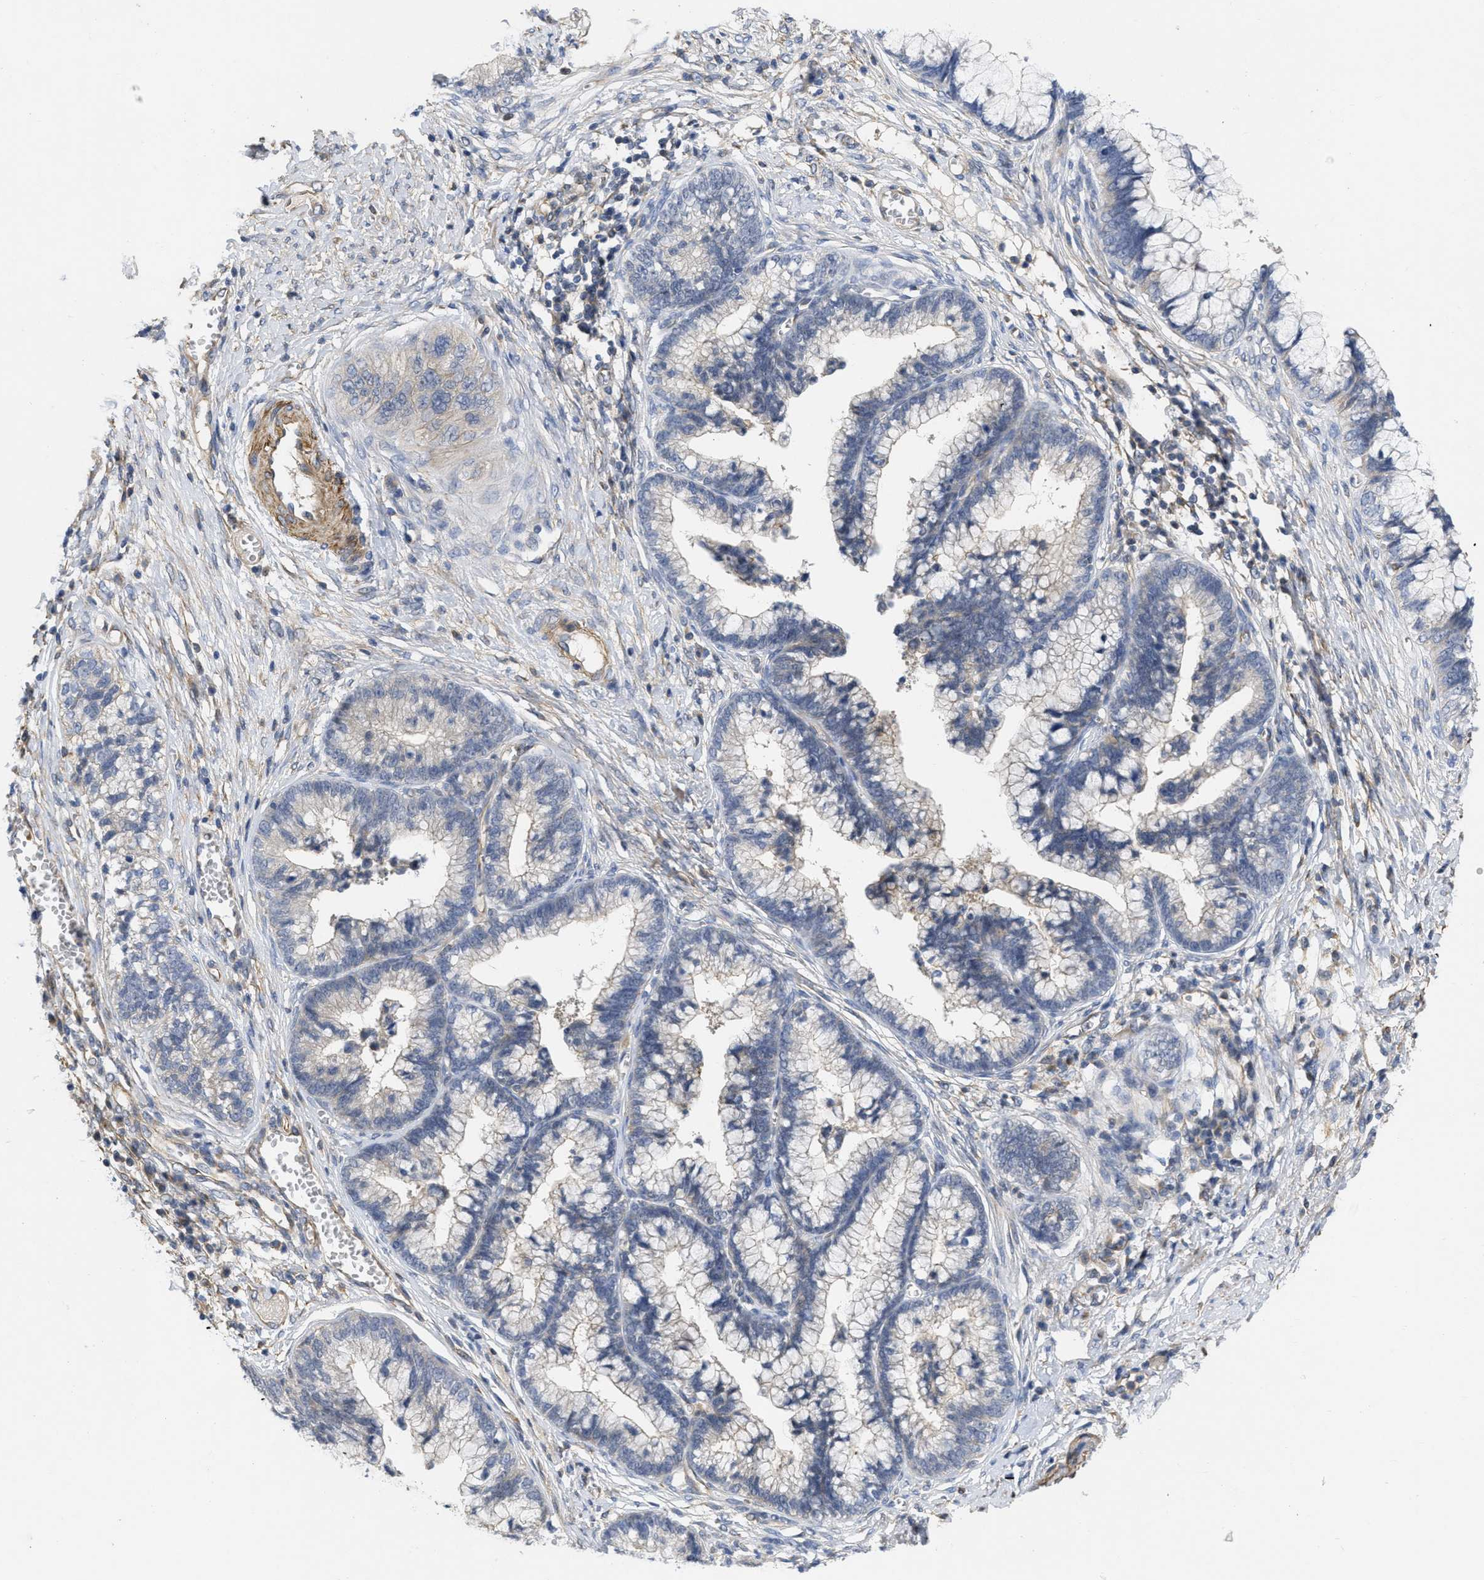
{"staining": {"intensity": "negative", "quantity": "none", "location": "none"}, "tissue": "cervical cancer", "cell_type": "Tumor cells", "image_type": "cancer", "snomed": [{"axis": "morphology", "description": "Adenocarcinoma, NOS"}, {"axis": "topography", "description": "Cervix"}], "caption": "Tumor cells are negative for brown protein staining in cervical cancer. (Immunohistochemistry, brightfield microscopy, high magnification).", "gene": "ARHGEF26", "patient": {"sex": "female", "age": 44}}